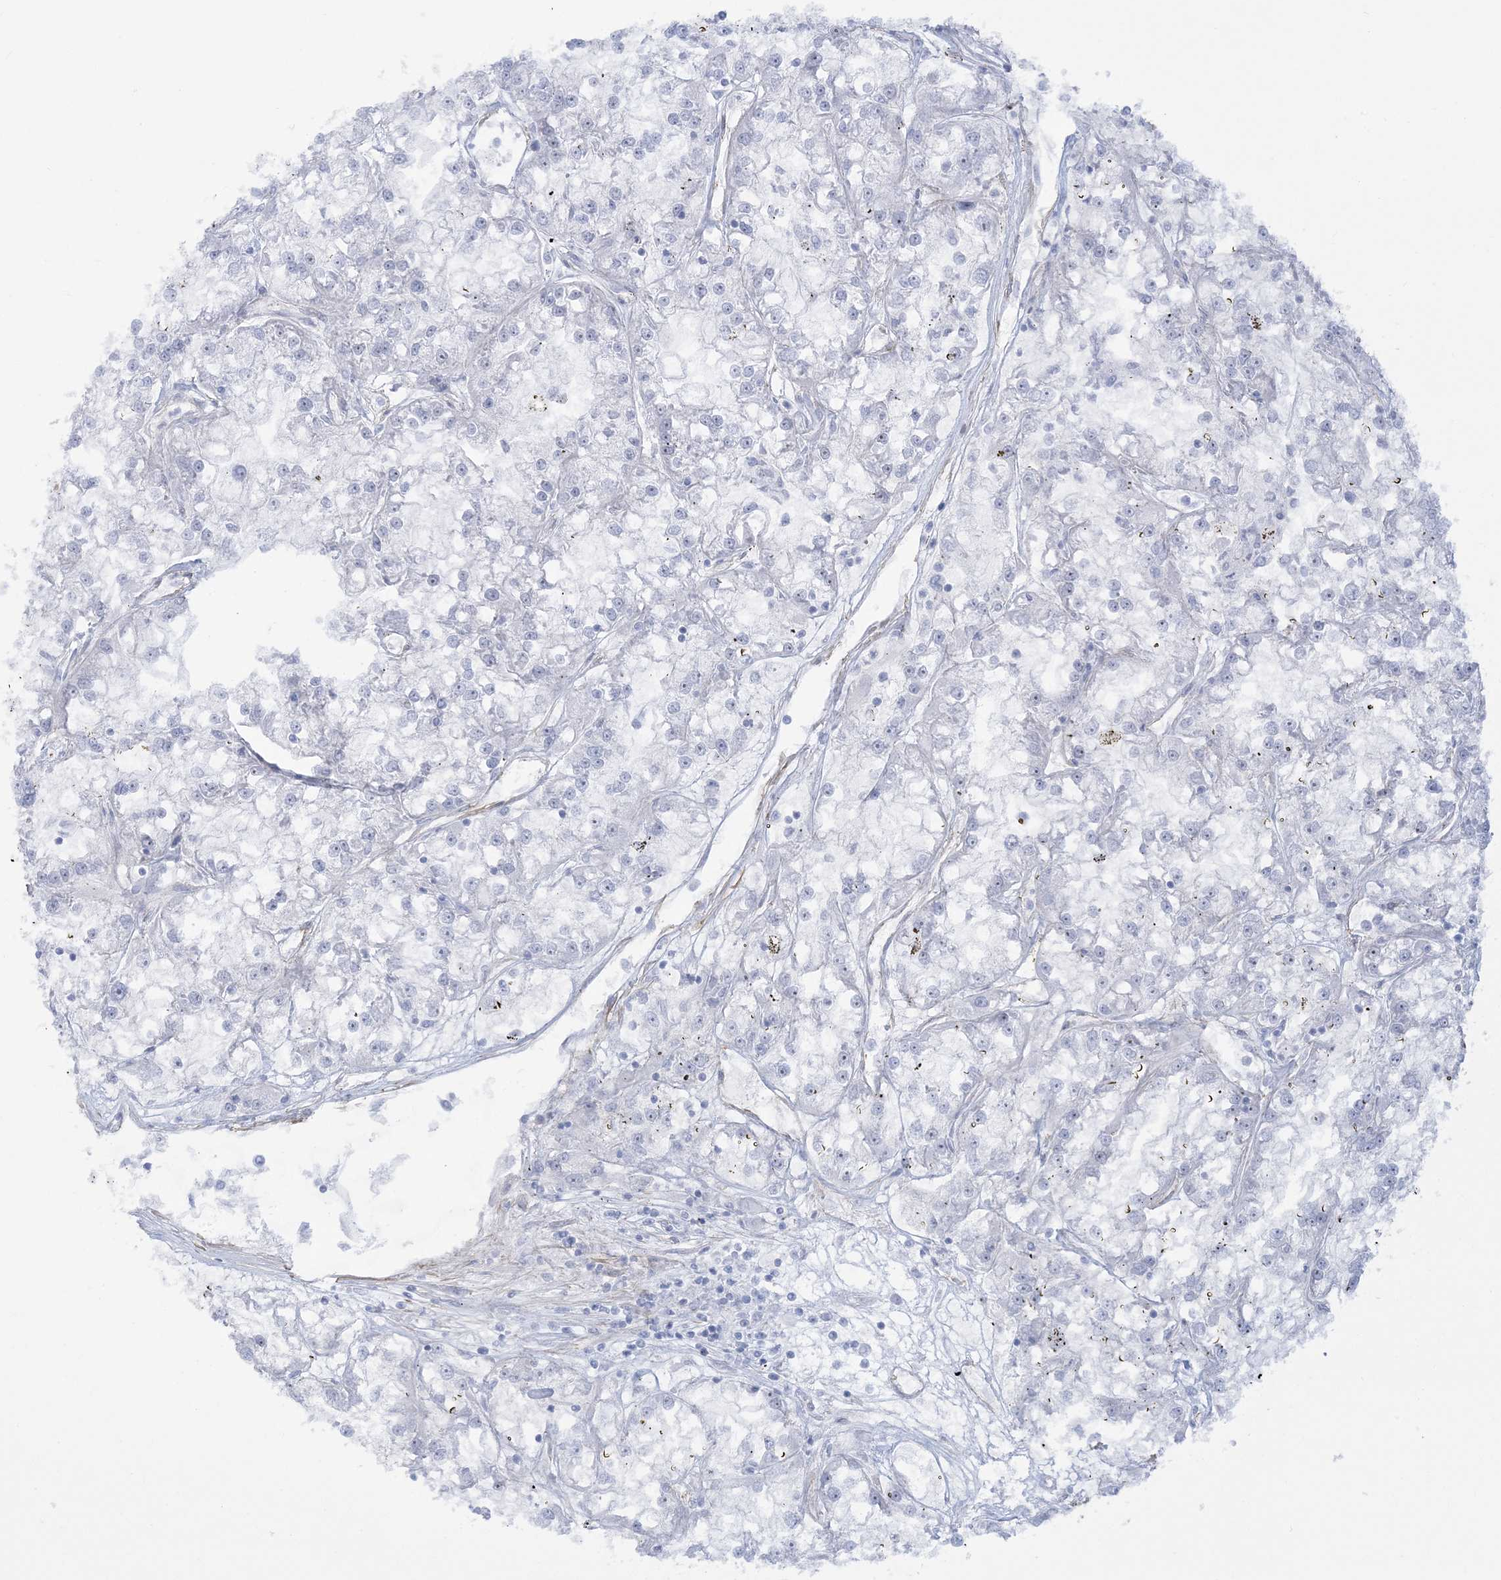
{"staining": {"intensity": "negative", "quantity": "none", "location": "none"}, "tissue": "renal cancer", "cell_type": "Tumor cells", "image_type": "cancer", "snomed": [{"axis": "morphology", "description": "Adenocarcinoma, NOS"}, {"axis": "topography", "description": "Kidney"}], "caption": "This is an IHC image of renal cancer. There is no expression in tumor cells.", "gene": "AGXT", "patient": {"sex": "female", "age": 52}}